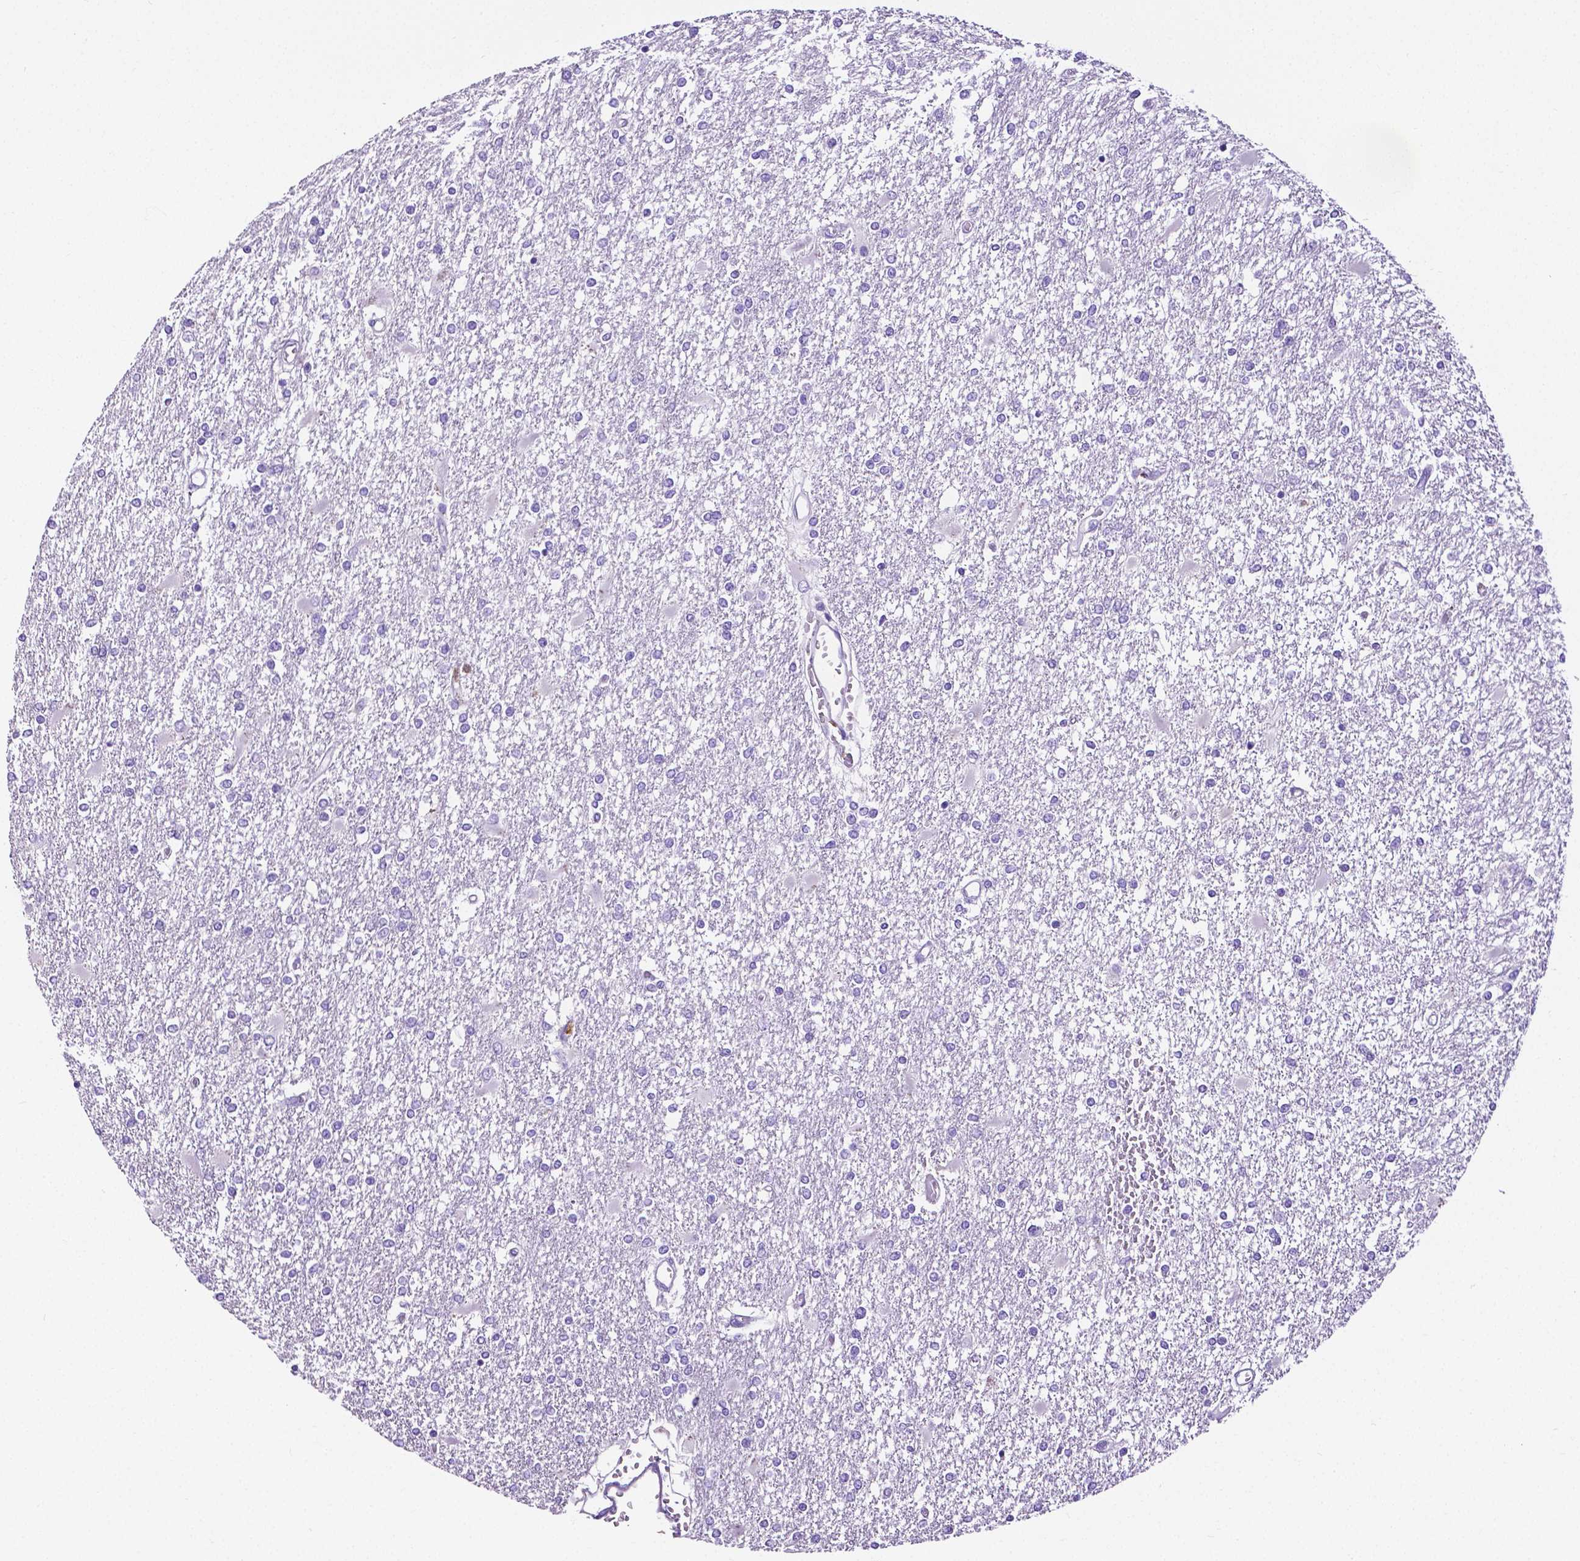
{"staining": {"intensity": "negative", "quantity": "none", "location": "none"}, "tissue": "glioma", "cell_type": "Tumor cells", "image_type": "cancer", "snomed": [{"axis": "morphology", "description": "Glioma, malignant, High grade"}, {"axis": "topography", "description": "Cerebral cortex"}], "caption": "Malignant high-grade glioma was stained to show a protein in brown. There is no significant expression in tumor cells. (DAB immunohistochemistry (IHC), high magnification).", "gene": "MMP9", "patient": {"sex": "male", "age": 79}}